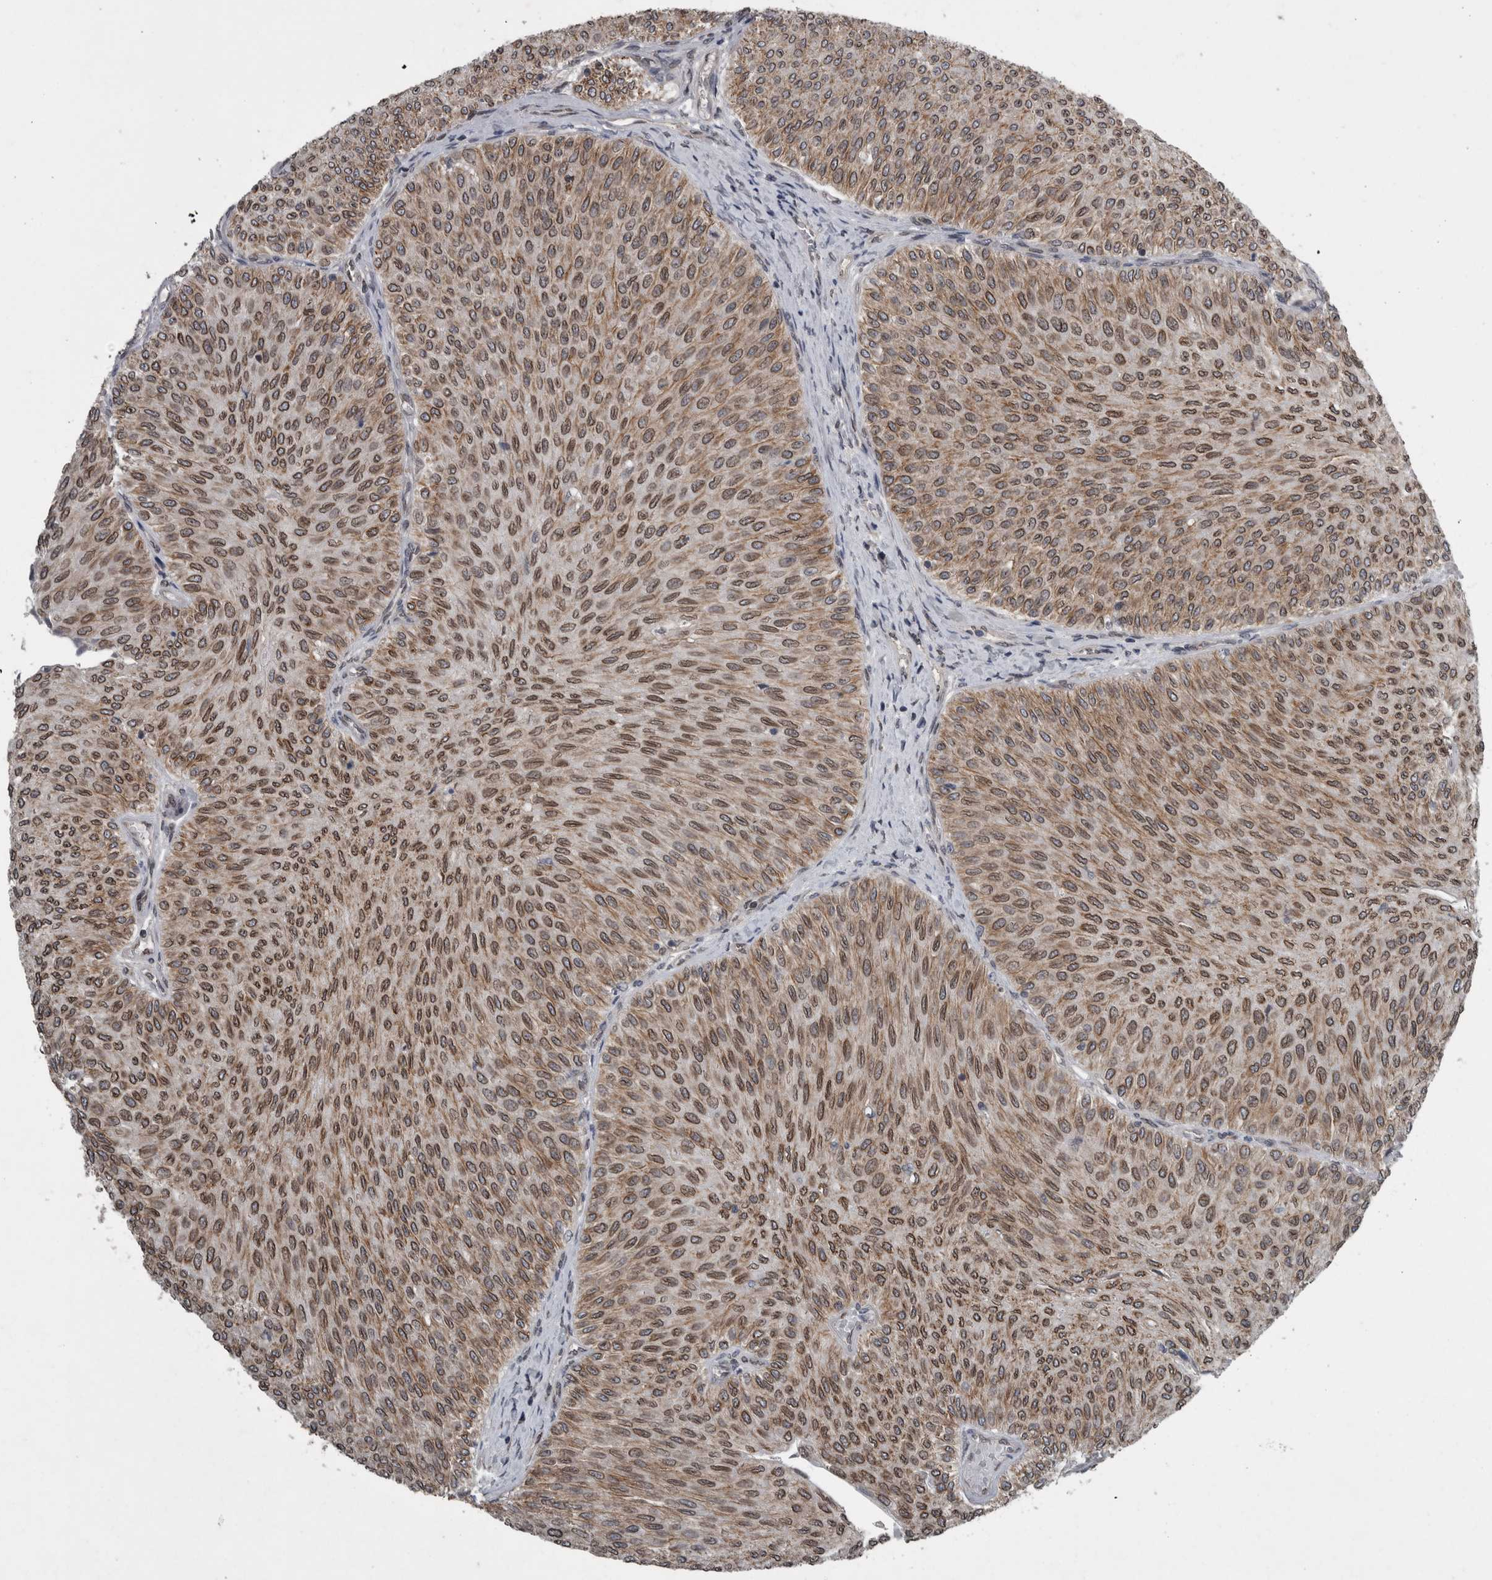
{"staining": {"intensity": "moderate", "quantity": ">75%", "location": "cytoplasmic/membranous,nuclear"}, "tissue": "urothelial cancer", "cell_type": "Tumor cells", "image_type": "cancer", "snomed": [{"axis": "morphology", "description": "Urothelial carcinoma, Low grade"}, {"axis": "topography", "description": "Urinary bladder"}], "caption": "This micrograph exhibits urothelial cancer stained with IHC to label a protein in brown. The cytoplasmic/membranous and nuclear of tumor cells show moderate positivity for the protein. Nuclei are counter-stained blue.", "gene": "RANBP2", "patient": {"sex": "male", "age": 78}}